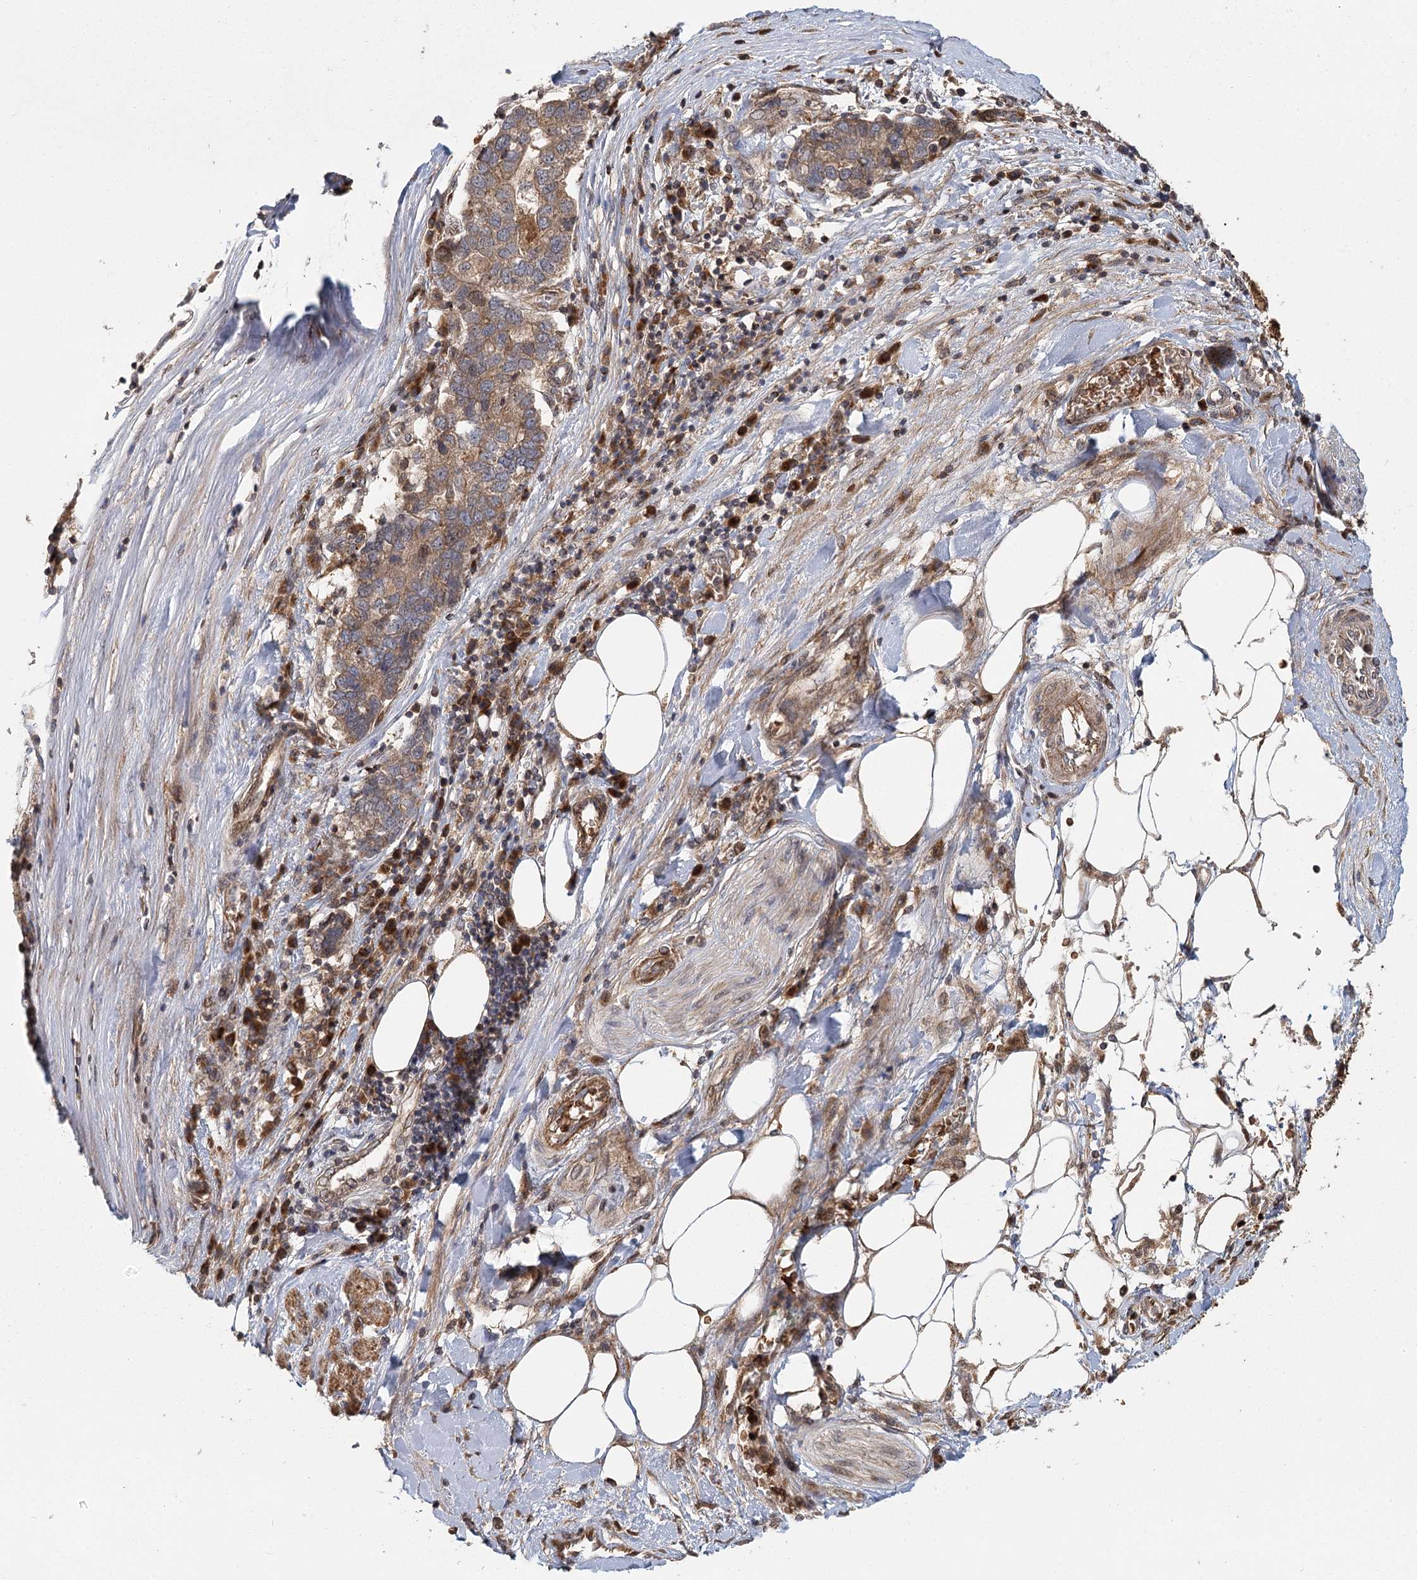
{"staining": {"intensity": "moderate", "quantity": ">75%", "location": "cytoplasmic/membranous"}, "tissue": "pancreatic cancer", "cell_type": "Tumor cells", "image_type": "cancer", "snomed": [{"axis": "morphology", "description": "Adenocarcinoma, NOS"}, {"axis": "topography", "description": "Pancreas"}], "caption": "A photomicrograph showing moderate cytoplasmic/membranous expression in approximately >75% of tumor cells in pancreatic adenocarcinoma, as visualized by brown immunohistochemical staining.", "gene": "RAPGEF6", "patient": {"sex": "female", "age": 61}}